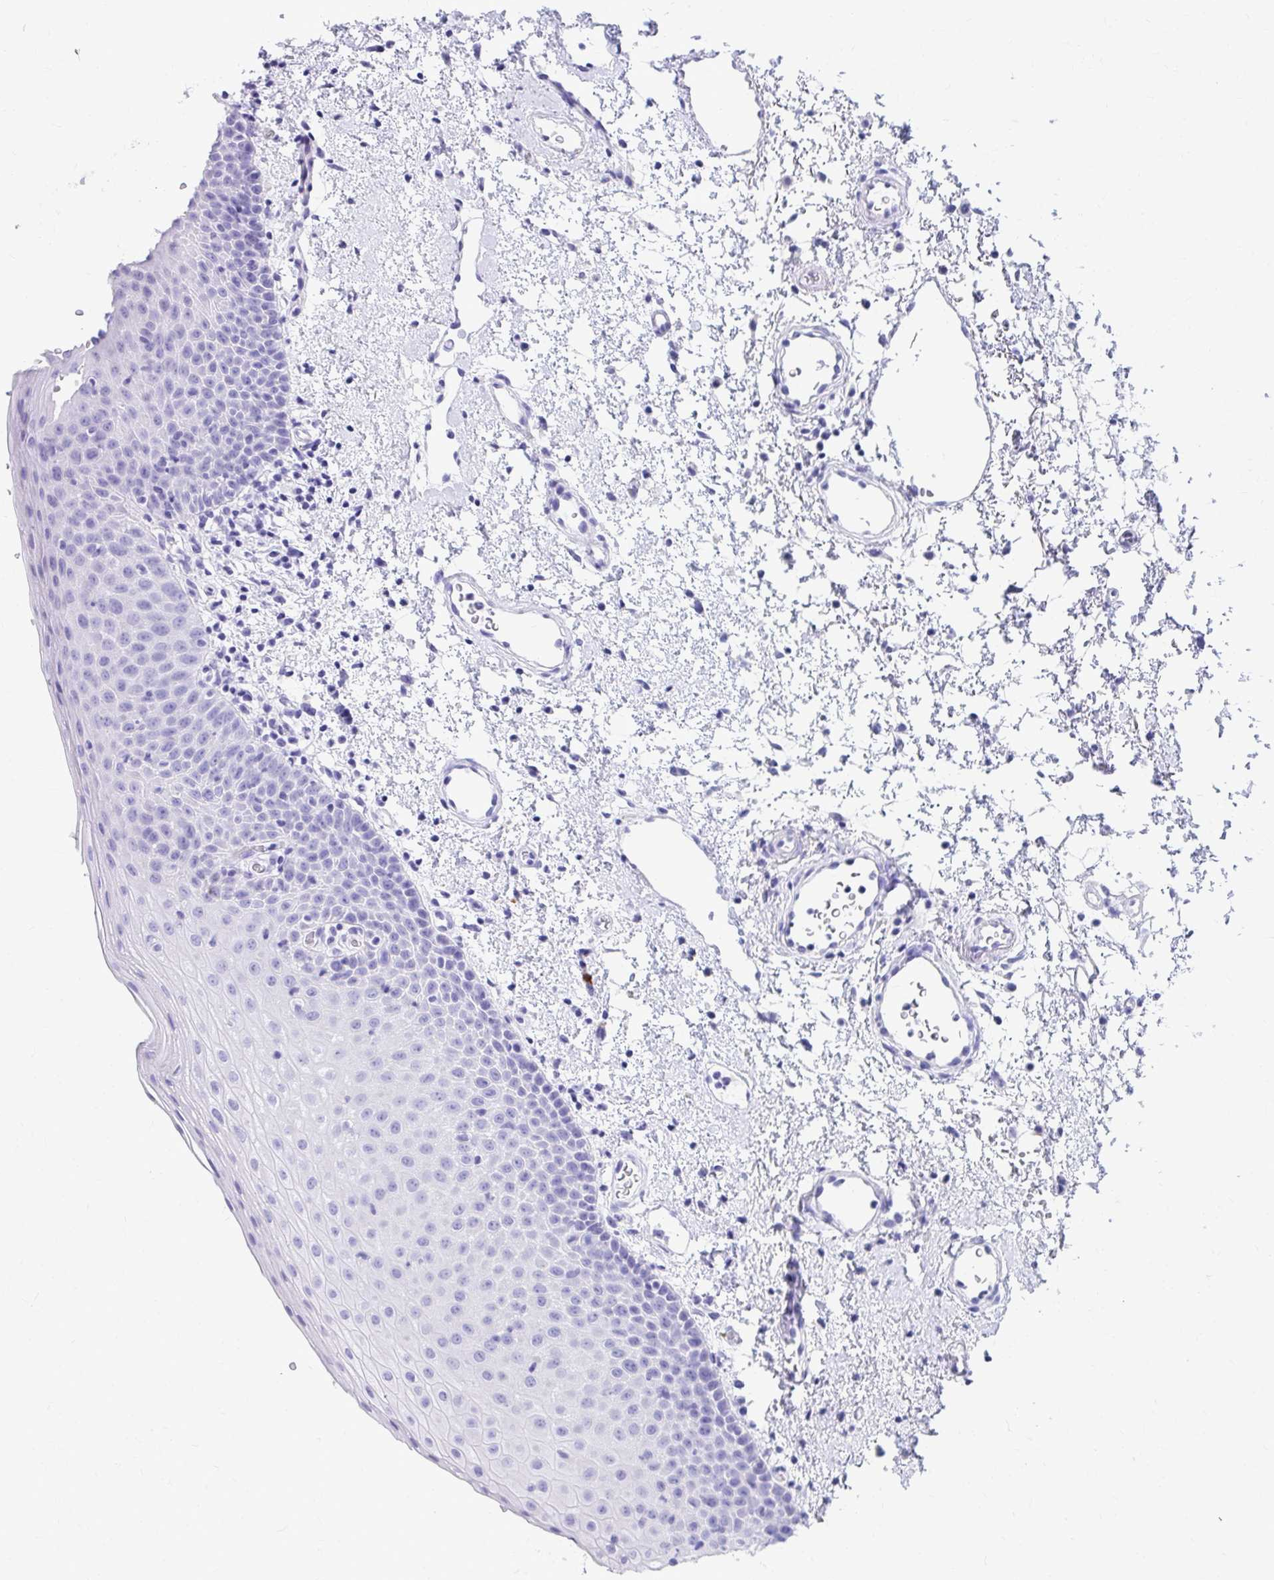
{"staining": {"intensity": "negative", "quantity": "none", "location": "none"}, "tissue": "oral mucosa", "cell_type": "Squamous epithelial cells", "image_type": "normal", "snomed": [{"axis": "morphology", "description": "Normal tissue, NOS"}, {"axis": "topography", "description": "Oral tissue"}, {"axis": "topography", "description": "Head-Neck"}], "caption": "Immunohistochemistry histopathology image of benign oral mucosa stained for a protein (brown), which displays no staining in squamous epithelial cells. (Stains: DAB immunohistochemistry (IHC) with hematoxylin counter stain, Microscopy: brightfield microscopy at high magnification).", "gene": "DPEP3", "patient": {"sex": "female", "age": 55}}